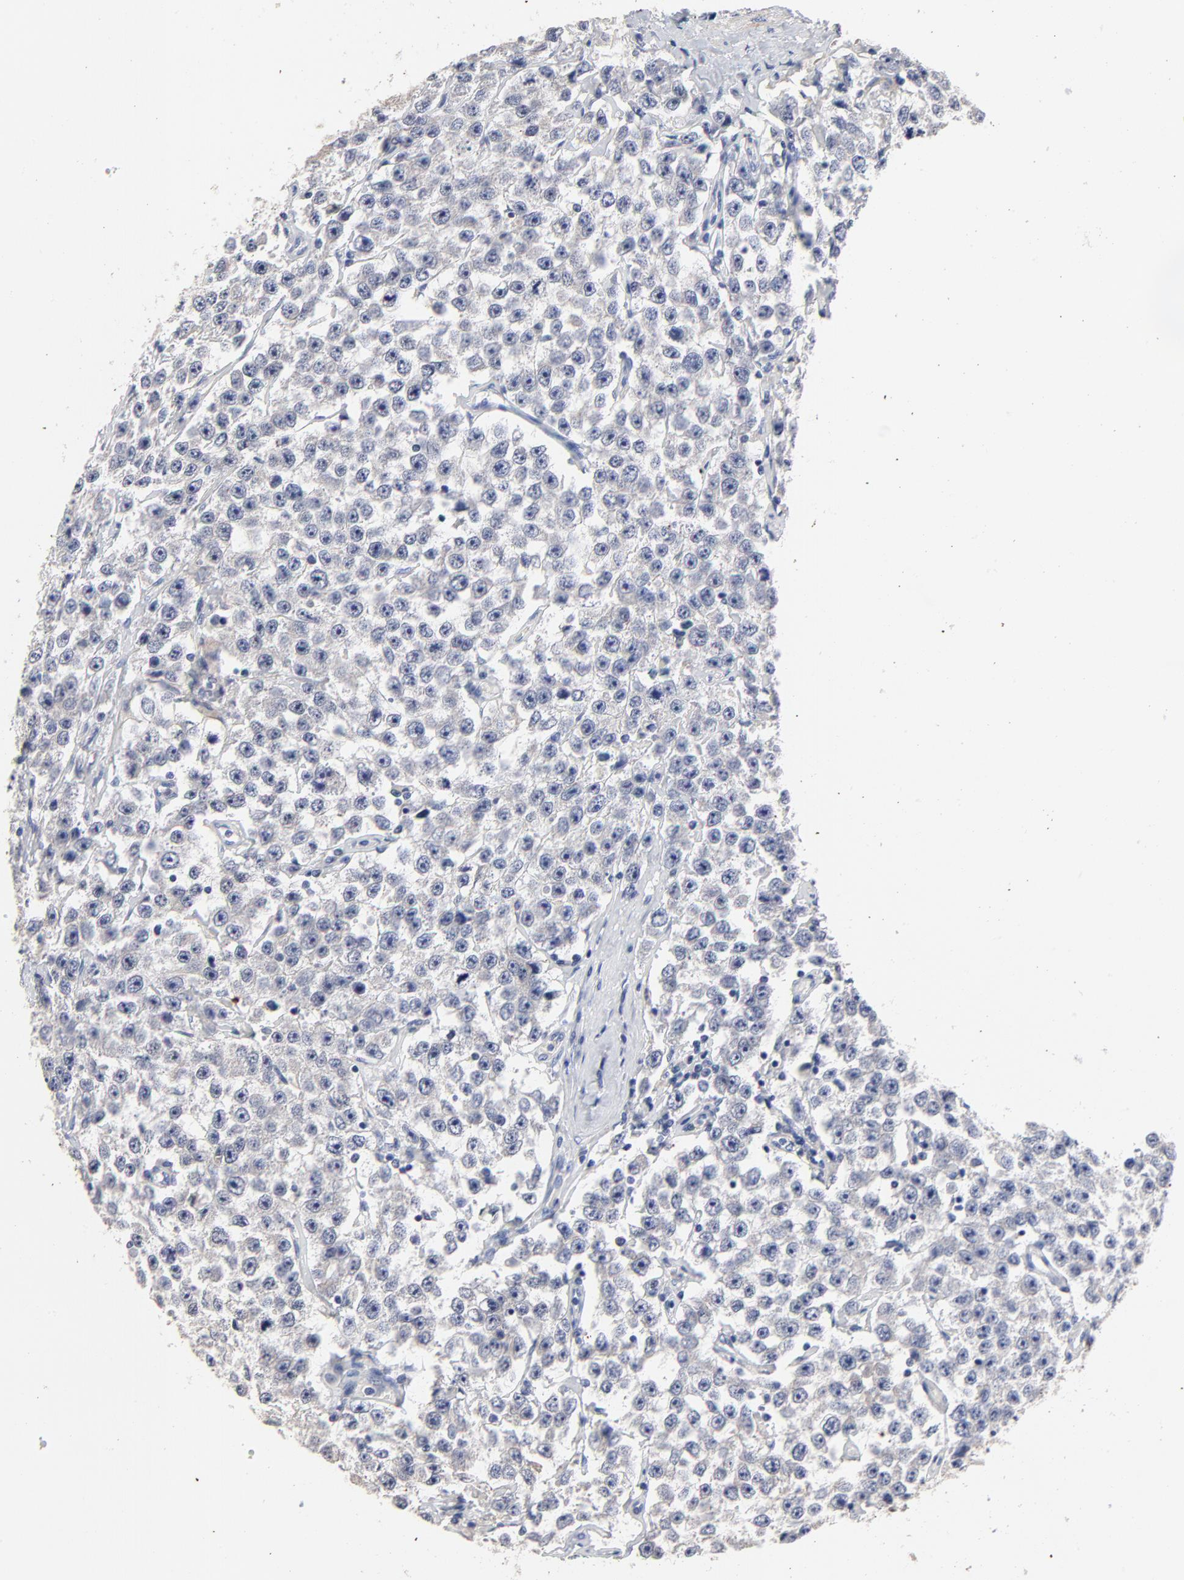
{"staining": {"intensity": "negative", "quantity": "none", "location": "none"}, "tissue": "testis cancer", "cell_type": "Tumor cells", "image_type": "cancer", "snomed": [{"axis": "morphology", "description": "Seminoma, NOS"}, {"axis": "topography", "description": "Testis"}], "caption": "The immunohistochemistry (IHC) image has no significant staining in tumor cells of testis seminoma tissue.", "gene": "AADAC", "patient": {"sex": "male", "age": 52}}